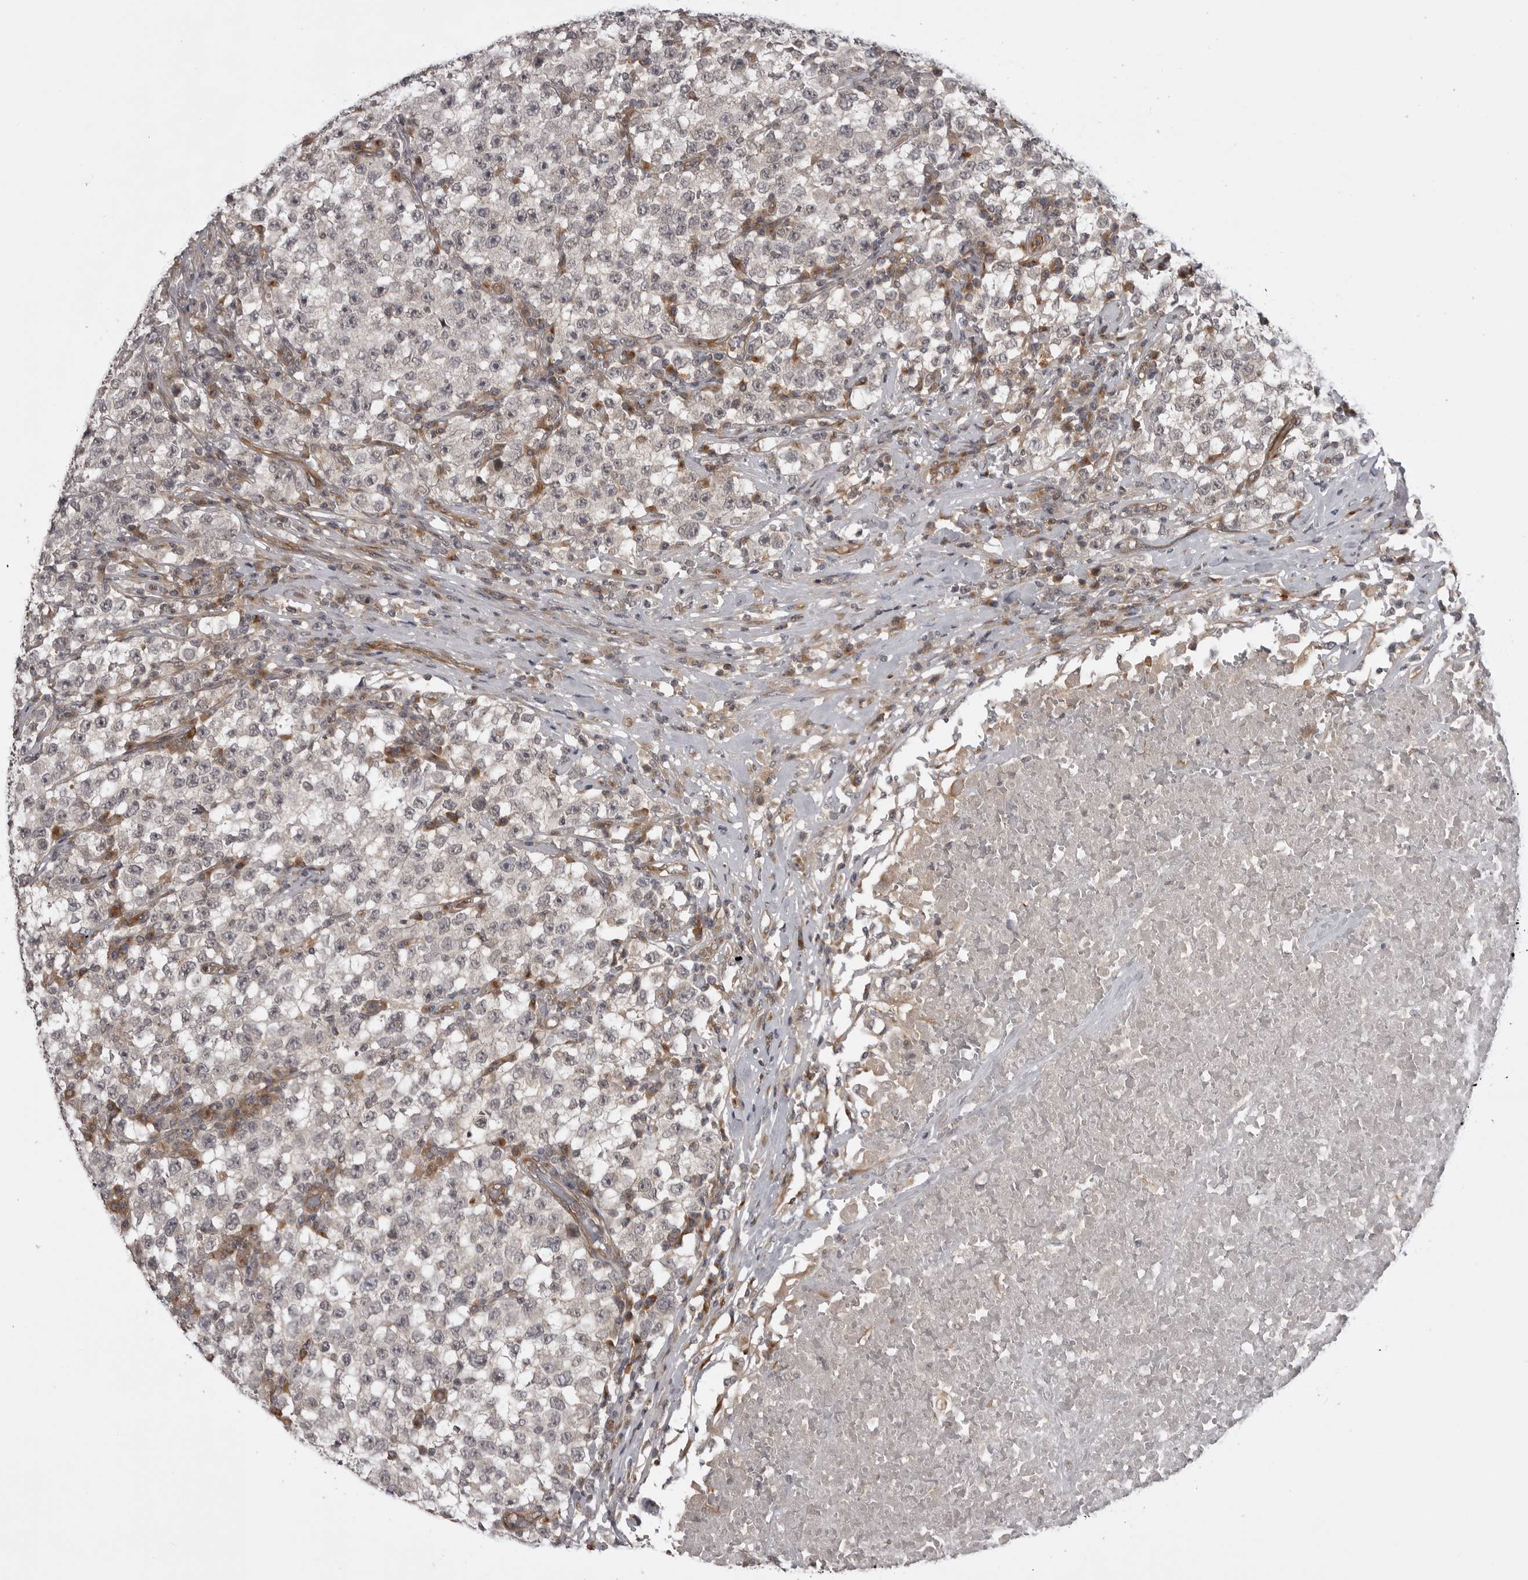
{"staining": {"intensity": "negative", "quantity": "none", "location": "none"}, "tissue": "testis cancer", "cell_type": "Tumor cells", "image_type": "cancer", "snomed": [{"axis": "morphology", "description": "Seminoma, NOS"}, {"axis": "topography", "description": "Testis"}], "caption": "This is an IHC micrograph of seminoma (testis). There is no expression in tumor cells.", "gene": "LRRC45", "patient": {"sex": "male", "age": 22}}